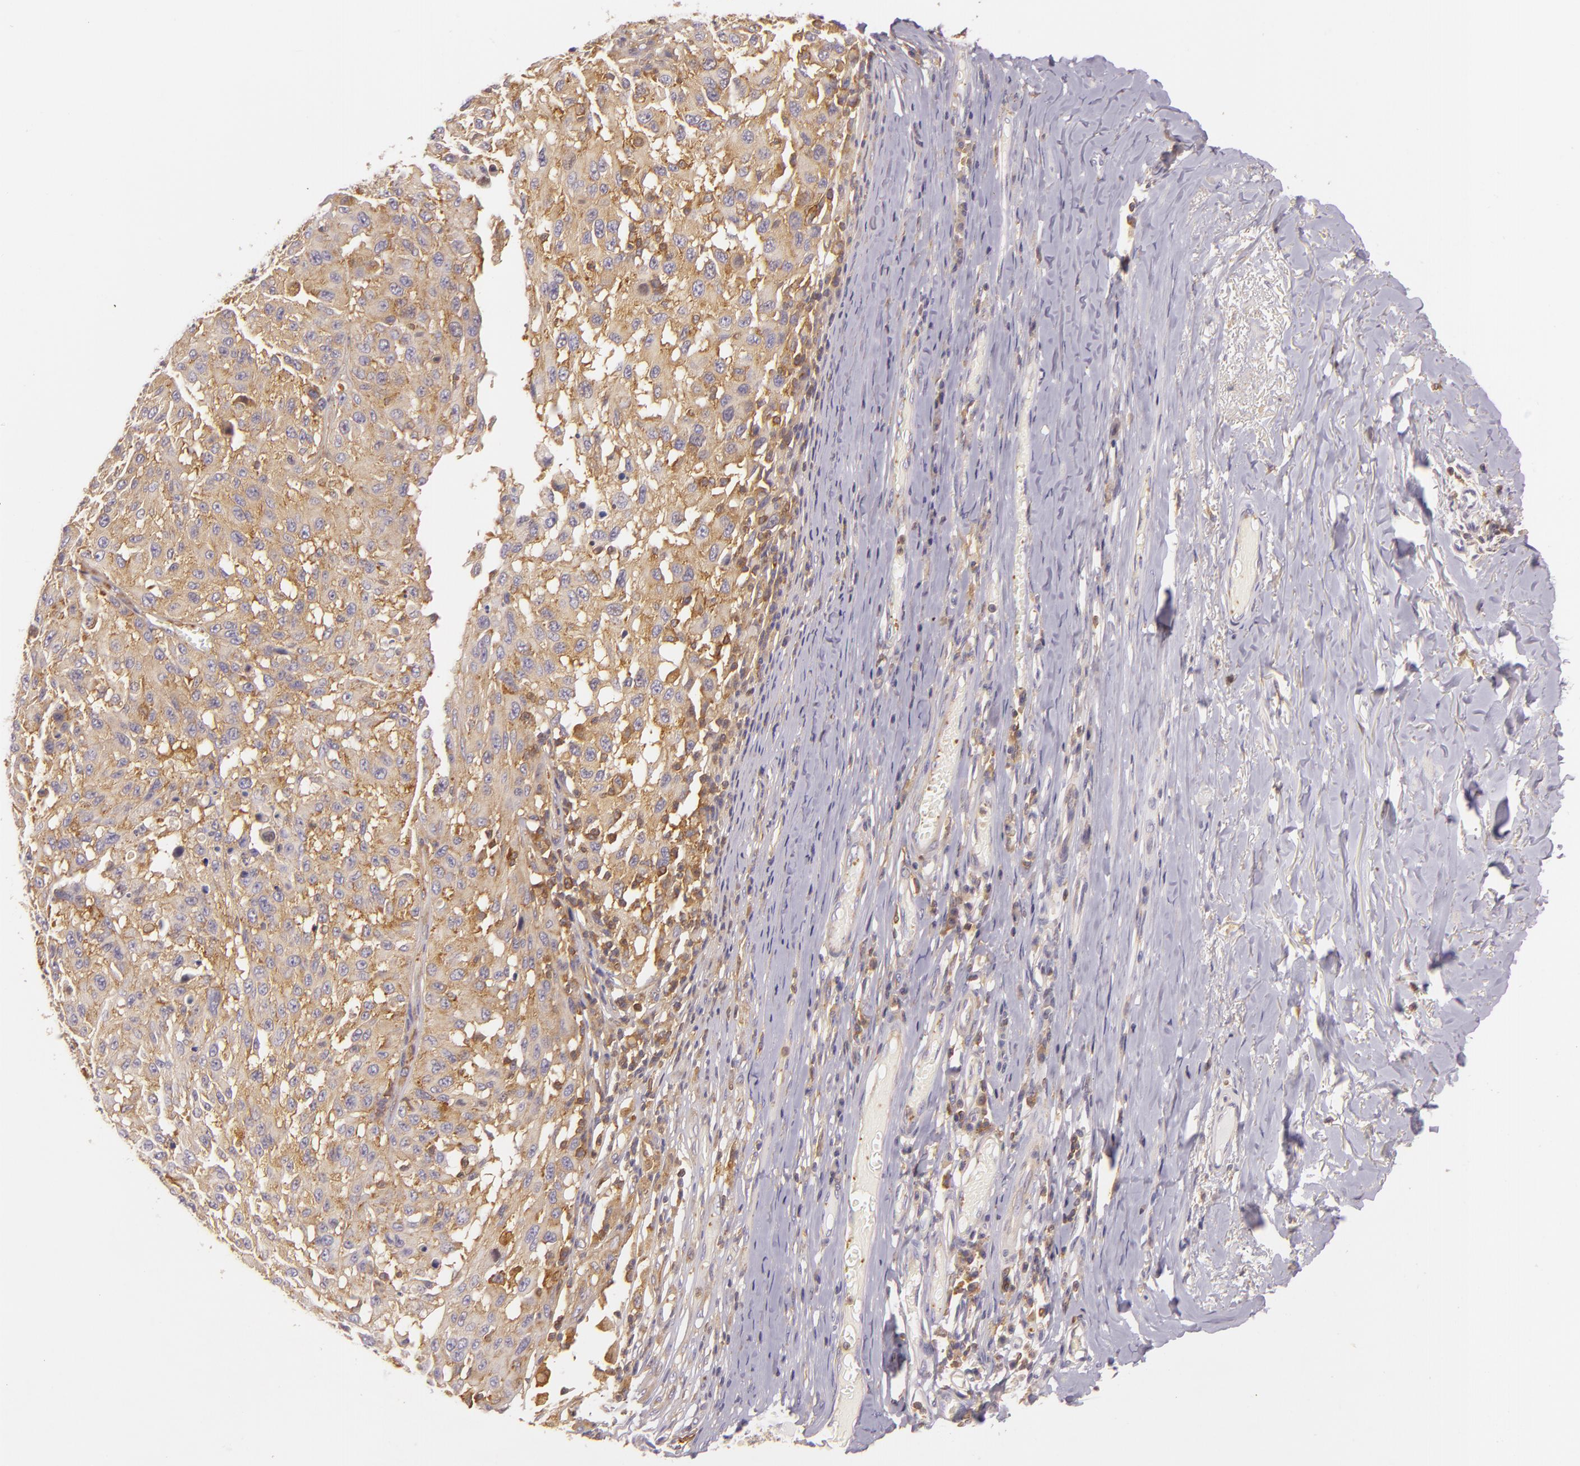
{"staining": {"intensity": "moderate", "quantity": ">75%", "location": "cytoplasmic/membranous"}, "tissue": "melanoma", "cell_type": "Tumor cells", "image_type": "cancer", "snomed": [{"axis": "morphology", "description": "Malignant melanoma, NOS"}, {"axis": "topography", "description": "Skin"}], "caption": "DAB immunohistochemical staining of malignant melanoma shows moderate cytoplasmic/membranous protein staining in about >75% of tumor cells. Nuclei are stained in blue.", "gene": "TLN1", "patient": {"sex": "female", "age": 77}}